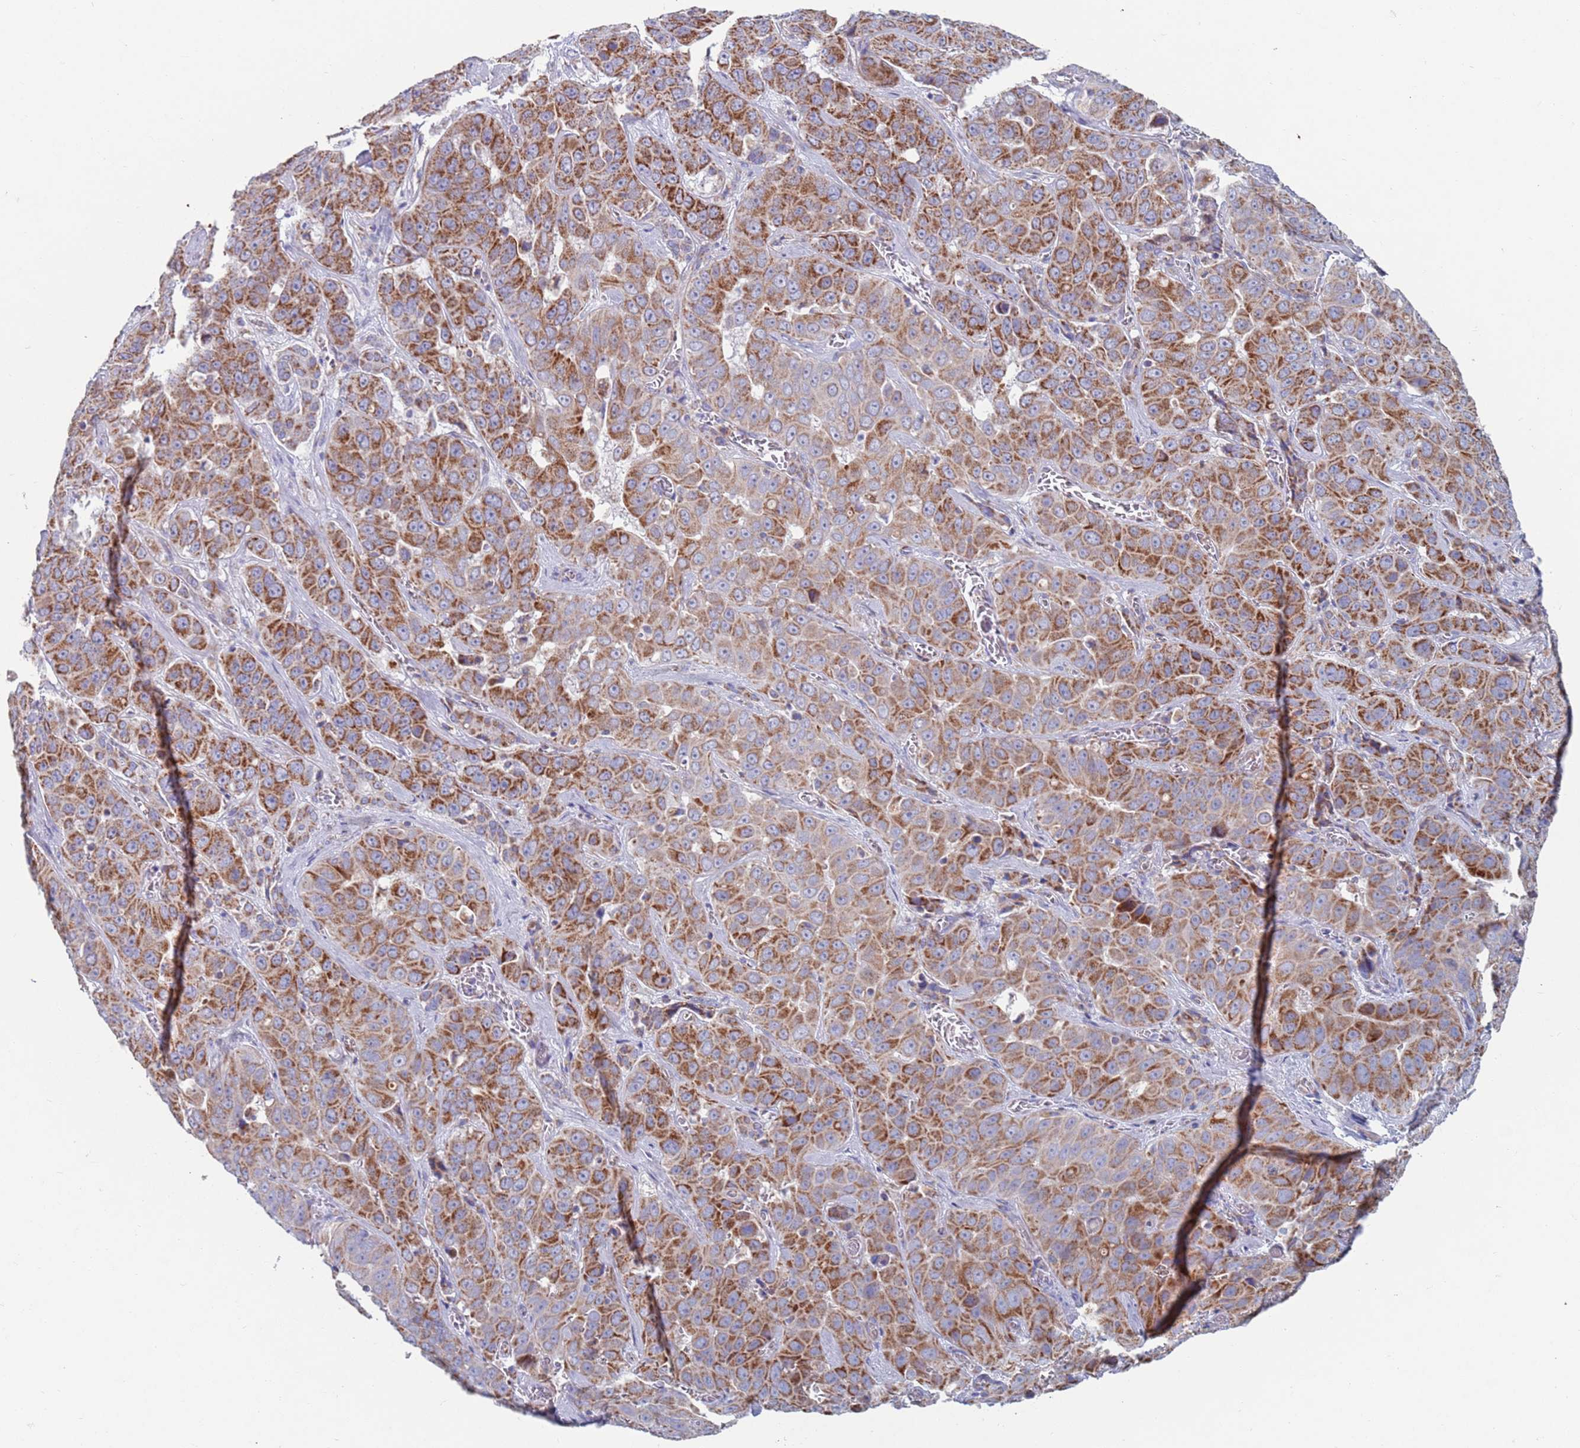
{"staining": {"intensity": "moderate", "quantity": ">75%", "location": "cytoplasmic/membranous"}, "tissue": "liver cancer", "cell_type": "Tumor cells", "image_type": "cancer", "snomed": [{"axis": "morphology", "description": "Cholangiocarcinoma"}, {"axis": "topography", "description": "Liver"}], "caption": "Liver cancer stained for a protein exhibits moderate cytoplasmic/membranous positivity in tumor cells.", "gene": "MRPL22", "patient": {"sex": "female", "age": 52}}